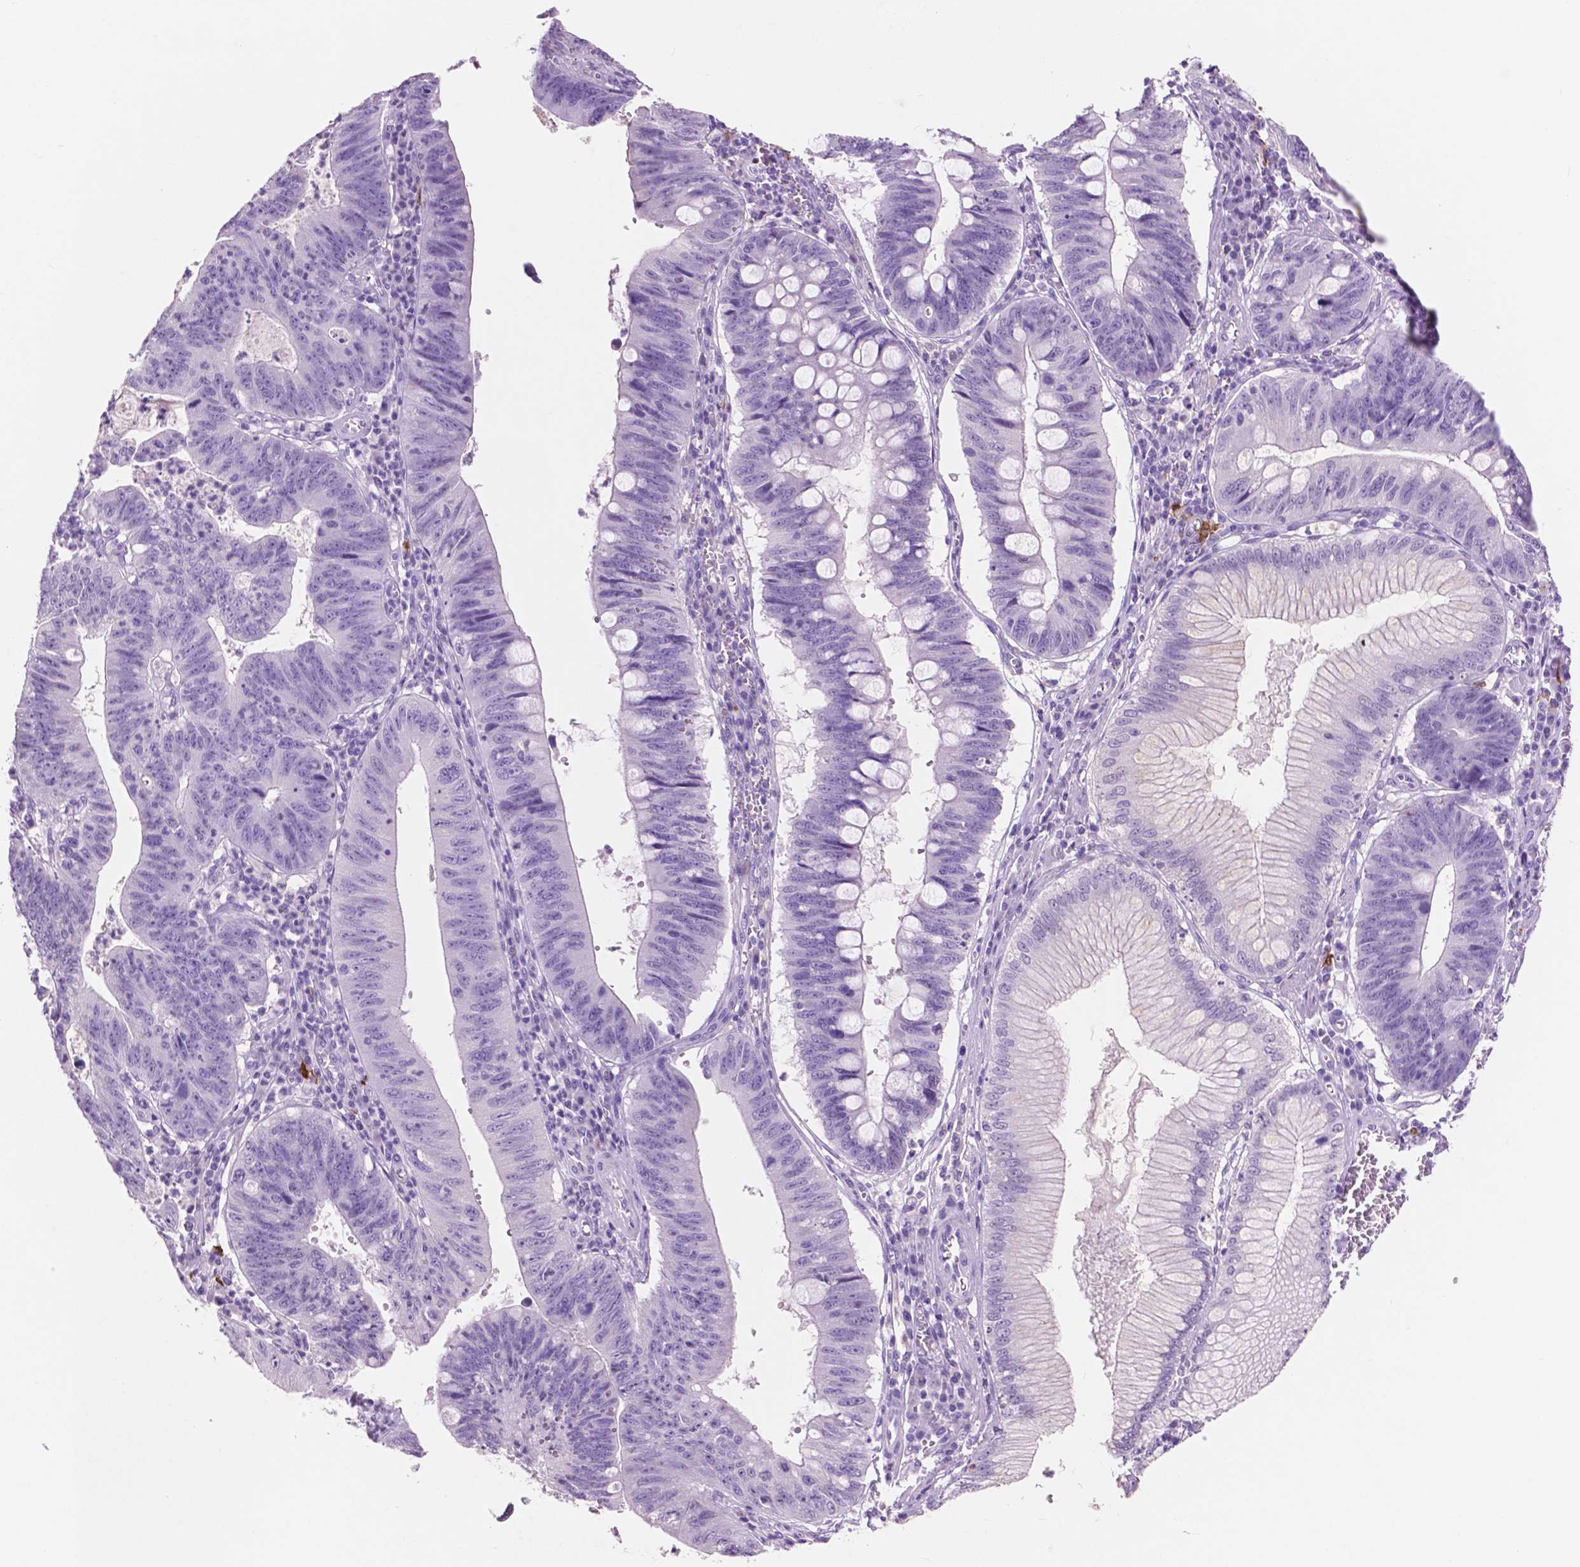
{"staining": {"intensity": "negative", "quantity": "none", "location": "none"}, "tissue": "stomach cancer", "cell_type": "Tumor cells", "image_type": "cancer", "snomed": [{"axis": "morphology", "description": "Adenocarcinoma, NOS"}, {"axis": "topography", "description": "Stomach"}], "caption": "Tumor cells are negative for brown protein staining in stomach cancer.", "gene": "IDO1", "patient": {"sex": "male", "age": 59}}